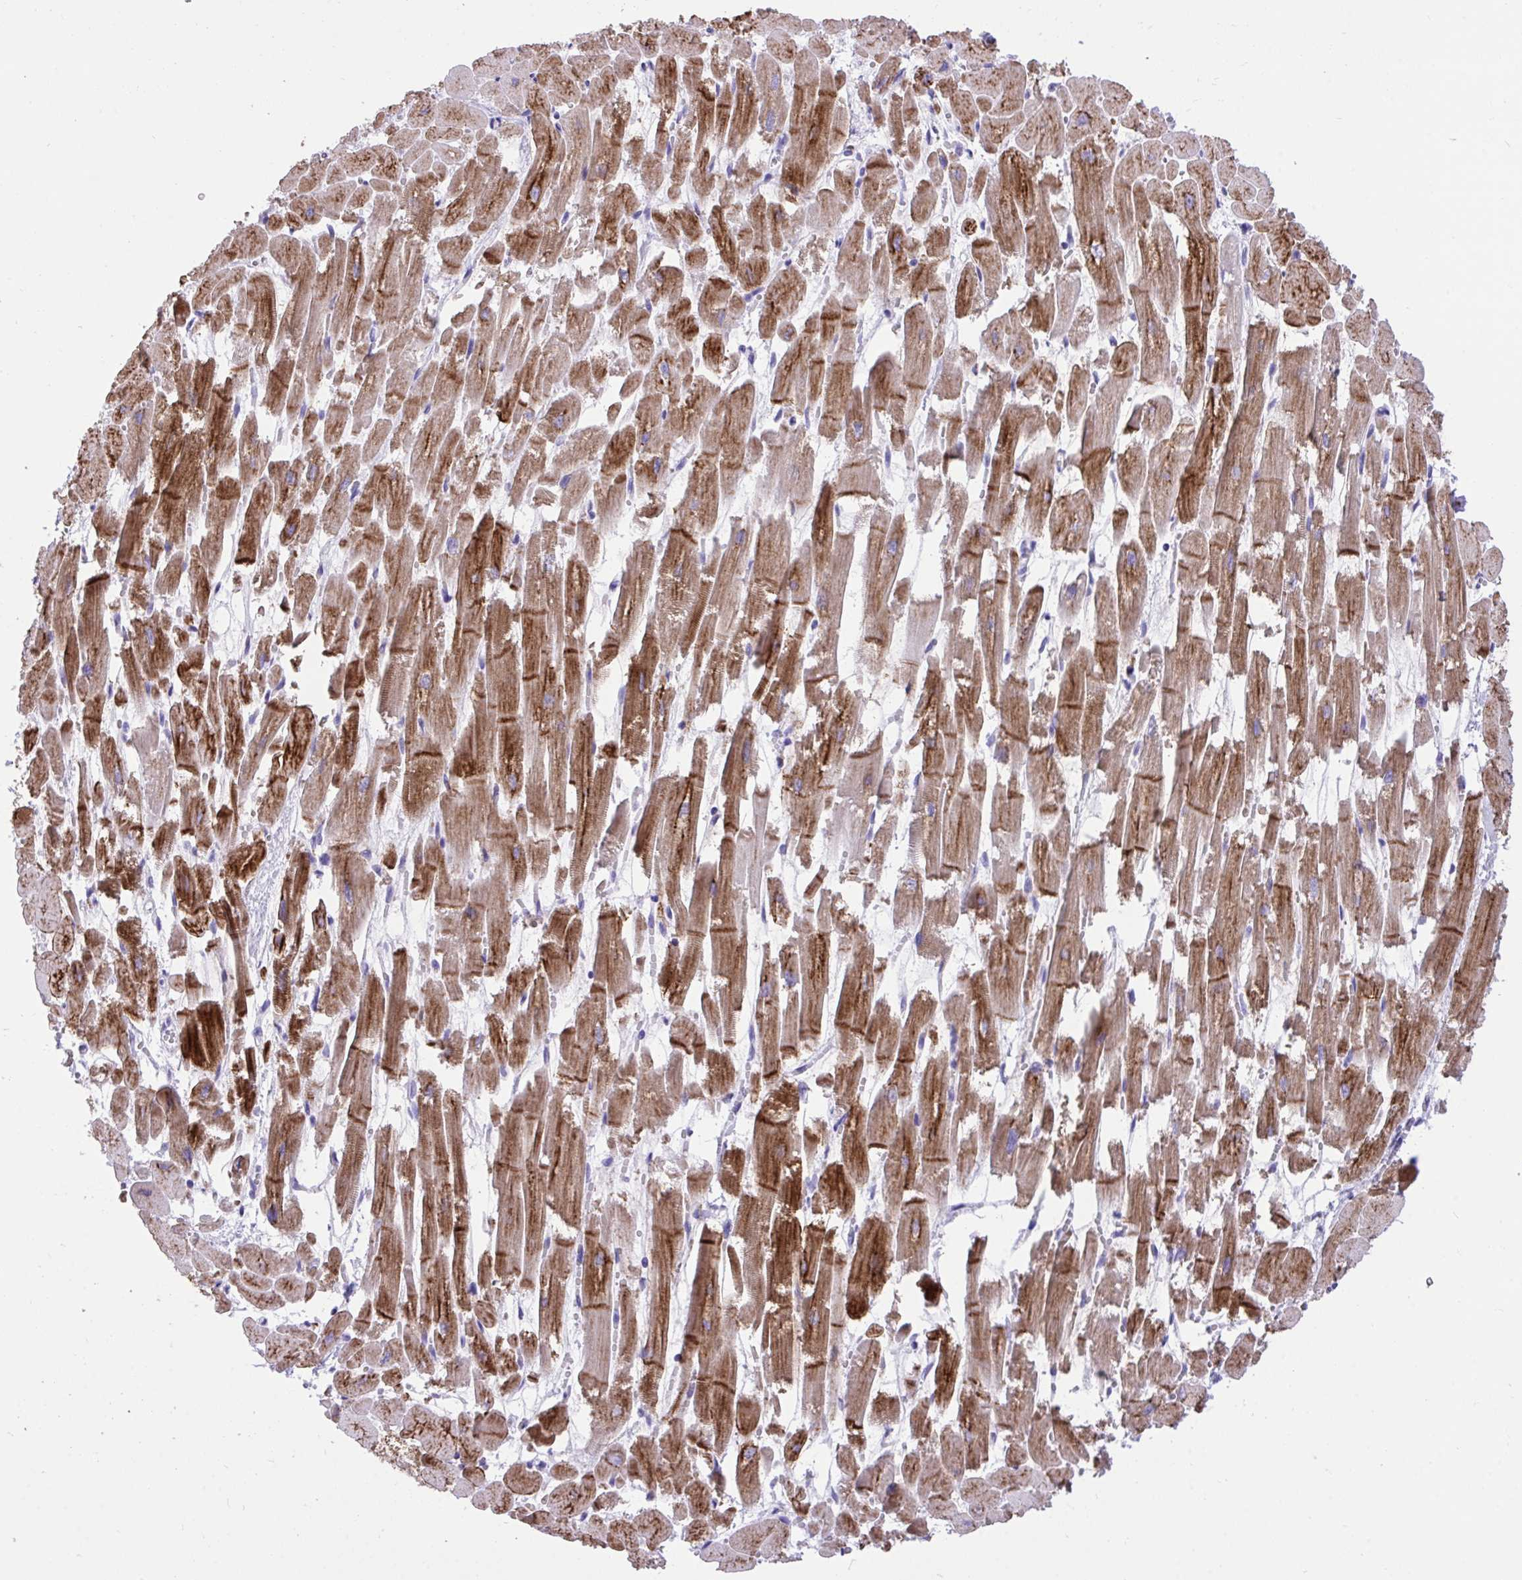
{"staining": {"intensity": "strong", "quantity": ">75%", "location": "cytoplasmic/membranous"}, "tissue": "heart muscle", "cell_type": "Cardiomyocytes", "image_type": "normal", "snomed": [{"axis": "morphology", "description": "Normal tissue, NOS"}, {"axis": "topography", "description": "Heart"}], "caption": "A high amount of strong cytoplasmic/membranous staining is seen in about >75% of cardiomyocytes in benign heart muscle. (brown staining indicates protein expression, while blue staining denotes nuclei).", "gene": "KCNN4", "patient": {"sex": "female", "age": 52}}